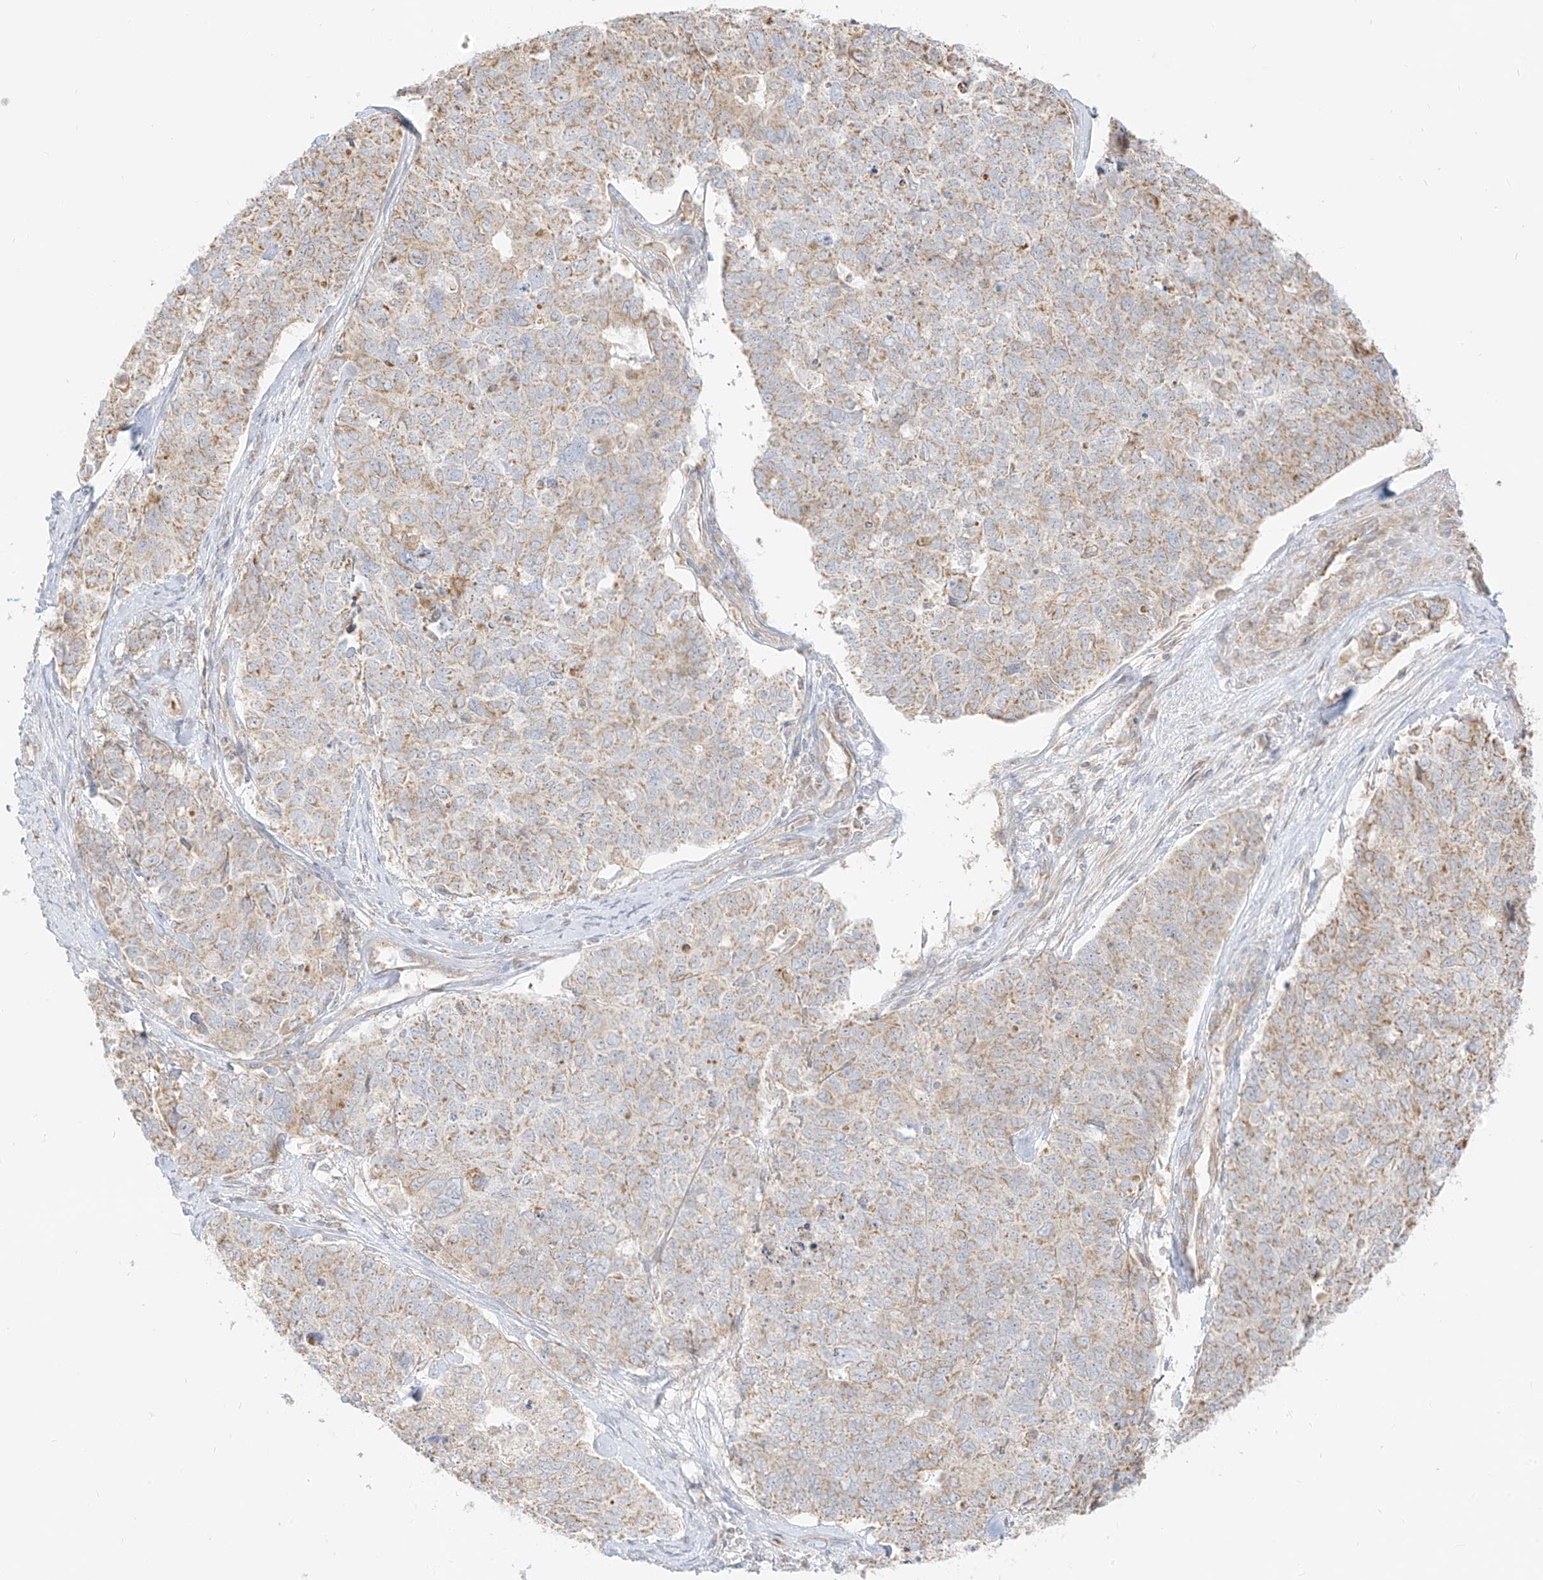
{"staining": {"intensity": "weak", "quantity": ">75%", "location": "cytoplasmic/membranous"}, "tissue": "cervical cancer", "cell_type": "Tumor cells", "image_type": "cancer", "snomed": [{"axis": "morphology", "description": "Squamous cell carcinoma, NOS"}, {"axis": "topography", "description": "Cervix"}], "caption": "Tumor cells show weak cytoplasmic/membranous positivity in approximately >75% of cells in squamous cell carcinoma (cervical). The staining was performed using DAB, with brown indicating positive protein expression. Nuclei are stained blue with hematoxylin.", "gene": "ZIM3", "patient": {"sex": "female", "age": 63}}